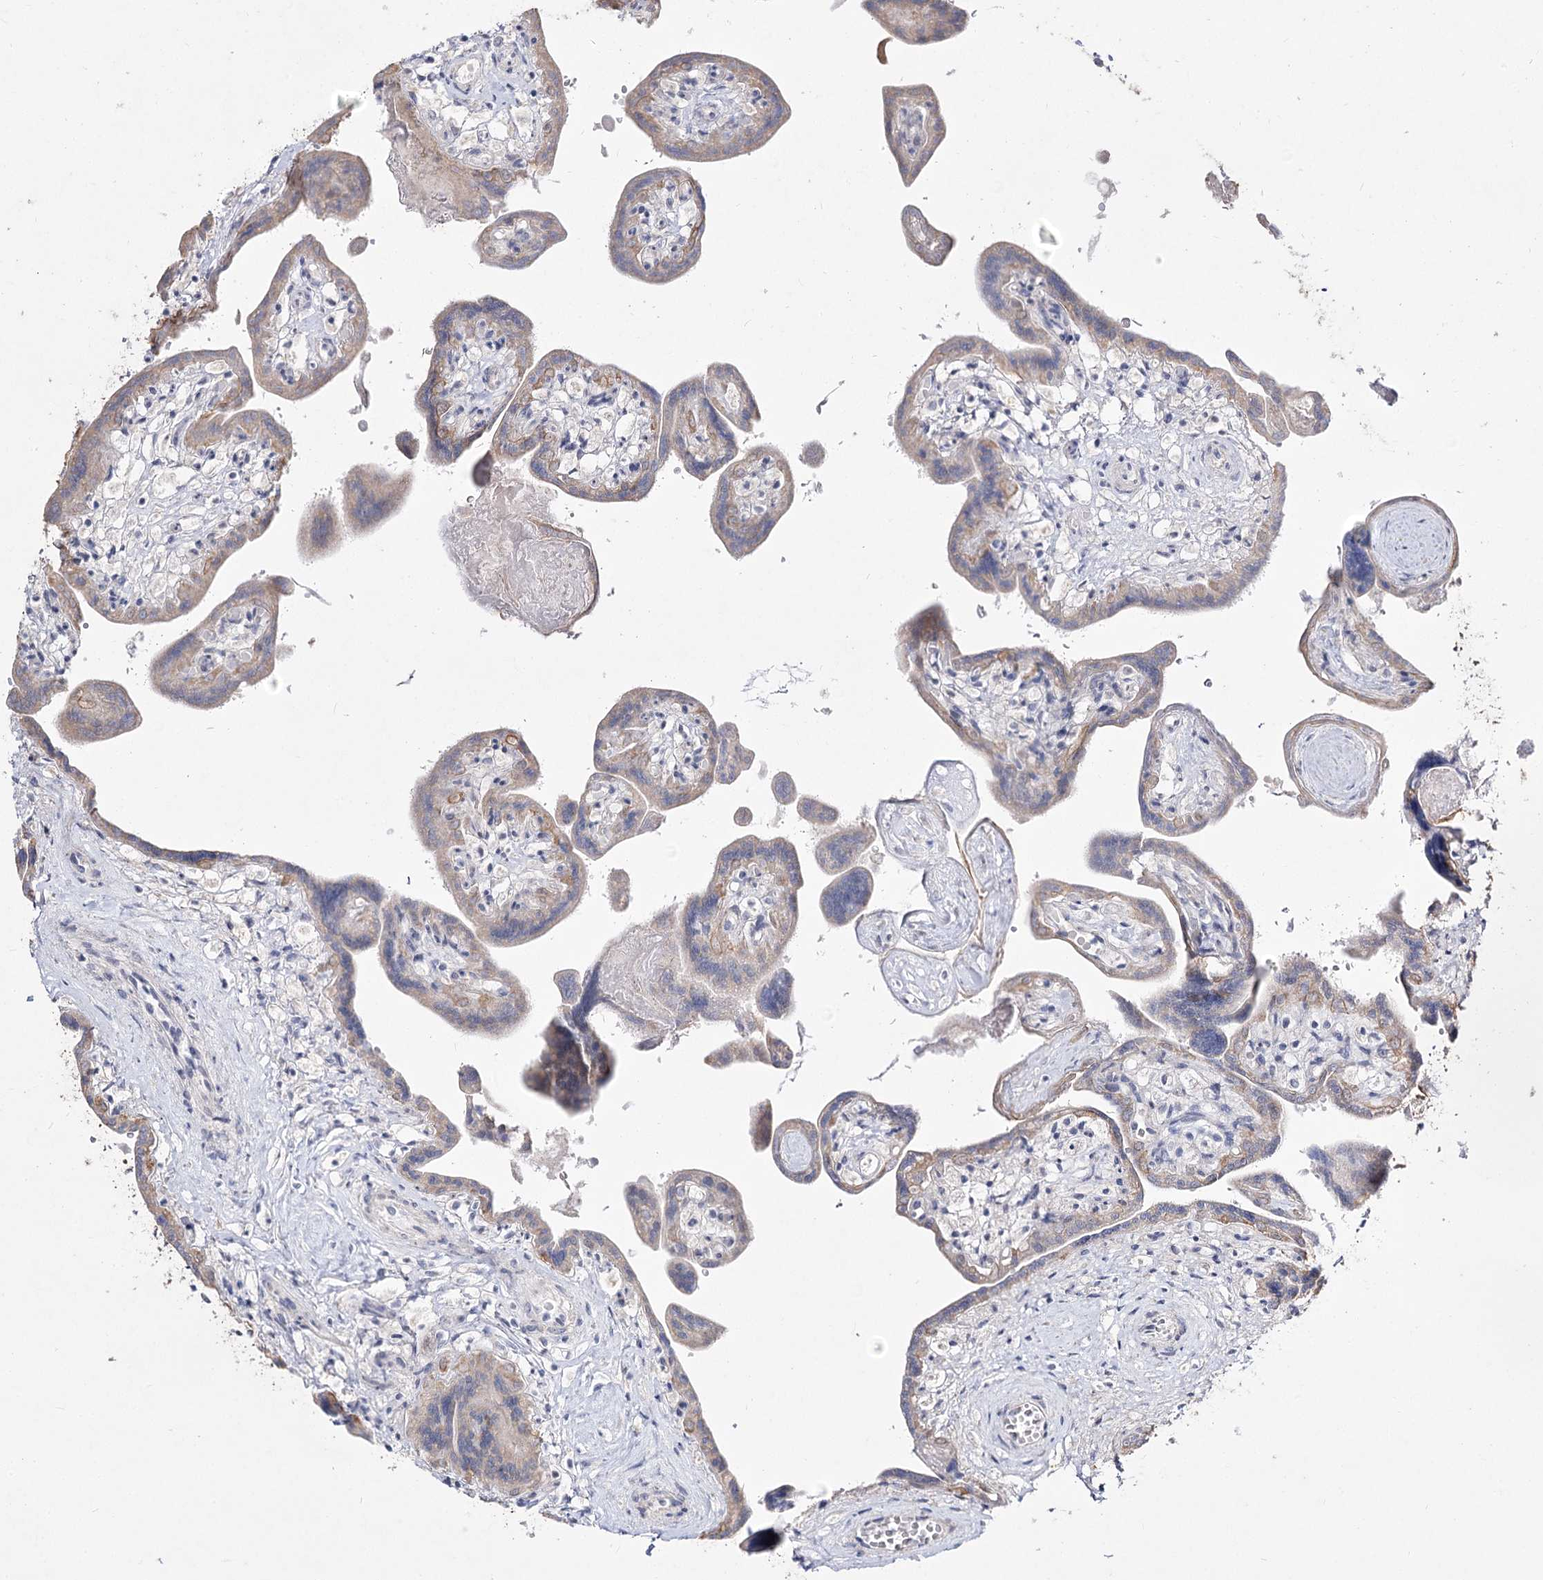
{"staining": {"intensity": "weak", "quantity": "25%-75%", "location": "cytoplasmic/membranous,nuclear"}, "tissue": "placenta", "cell_type": "Trophoblastic cells", "image_type": "normal", "snomed": [{"axis": "morphology", "description": "Normal tissue, NOS"}, {"axis": "topography", "description": "Placenta"}], "caption": "Immunohistochemical staining of unremarkable human placenta exhibits 25%-75% levels of weak cytoplasmic/membranous,nuclear protein staining in approximately 25%-75% of trophoblastic cells.", "gene": "DDX50", "patient": {"sex": "female", "age": 37}}